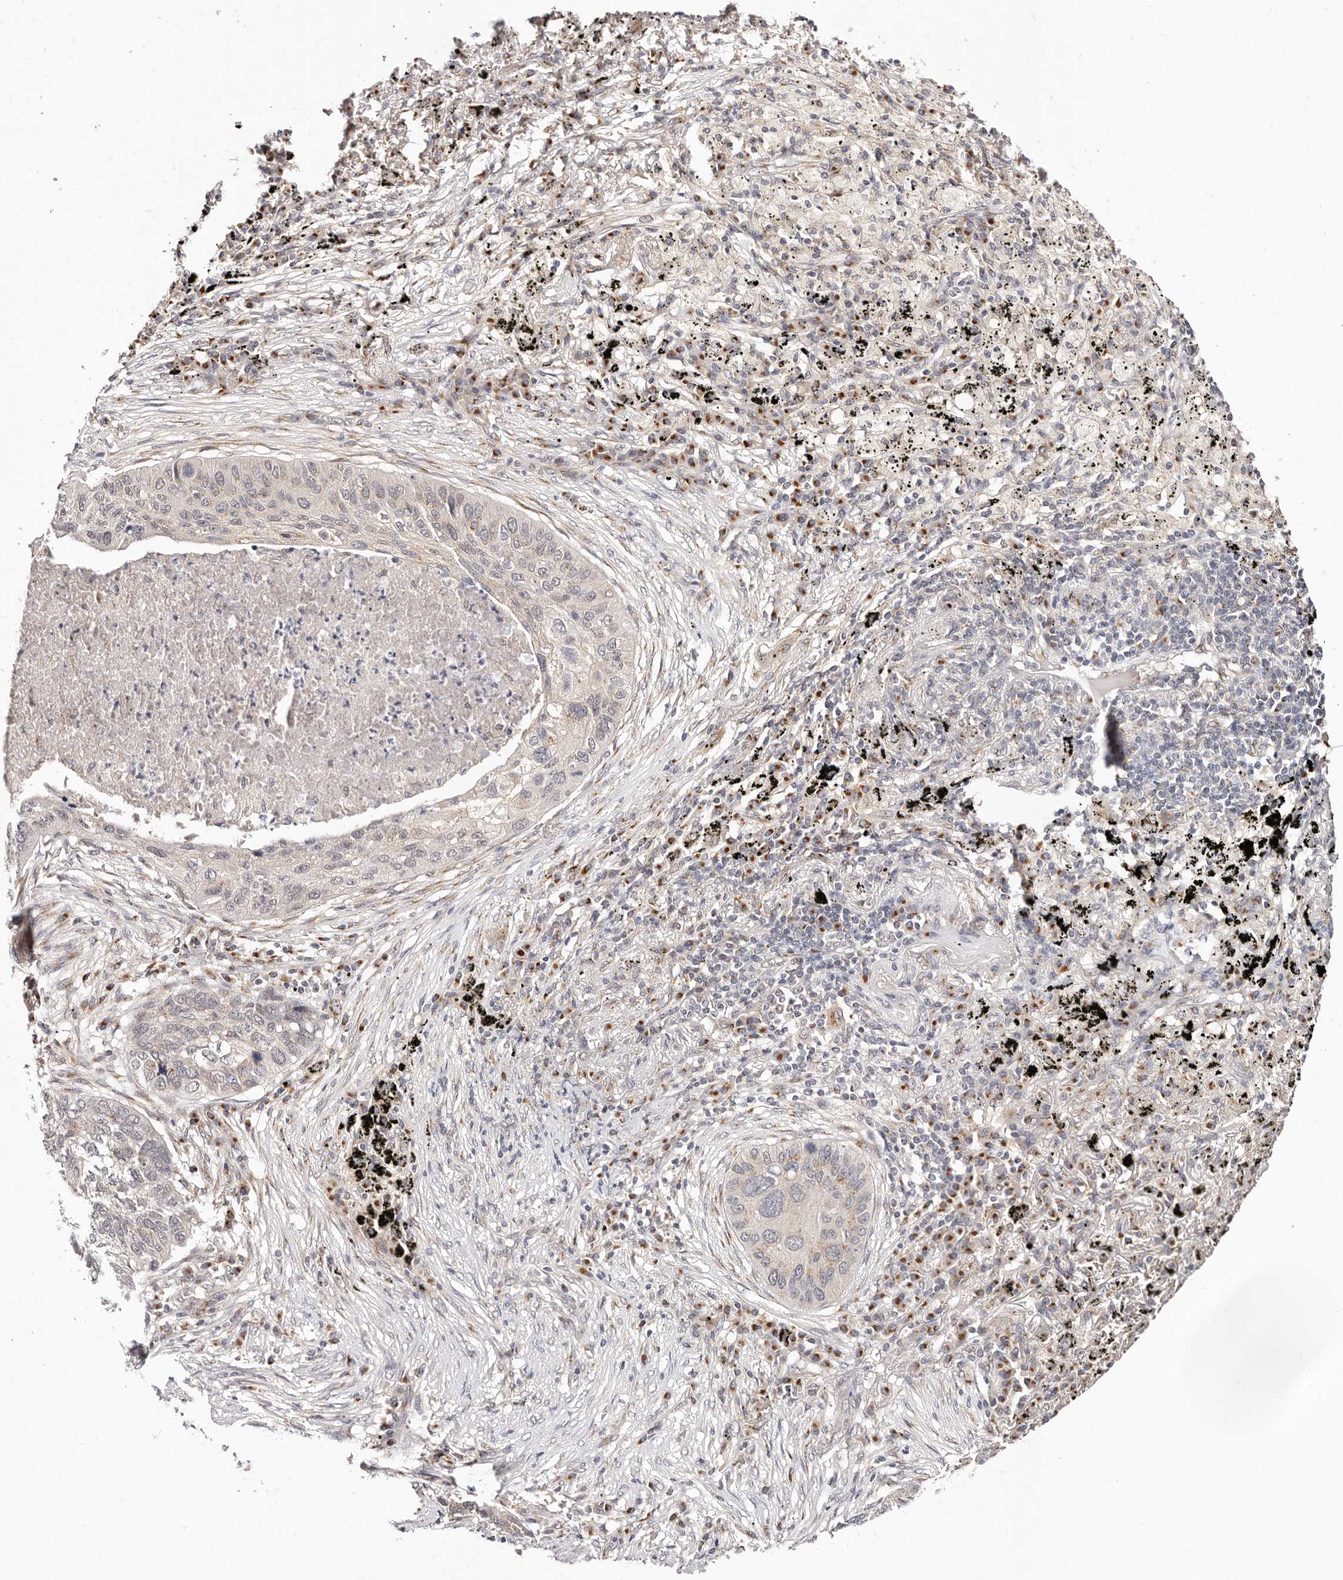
{"staining": {"intensity": "weak", "quantity": "<25%", "location": "cytoplasmic/membranous"}, "tissue": "lung cancer", "cell_type": "Tumor cells", "image_type": "cancer", "snomed": [{"axis": "morphology", "description": "Squamous cell carcinoma, NOS"}, {"axis": "topography", "description": "Lung"}], "caption": "The image reveals no staining of tumor cells in lung cancer. The staining is performed using DAB brown chromogen with nuclei counter-stained in using hematoxylin.", "gene": "VIPAS39", "patient": {"sex": "female", "age": 63}}